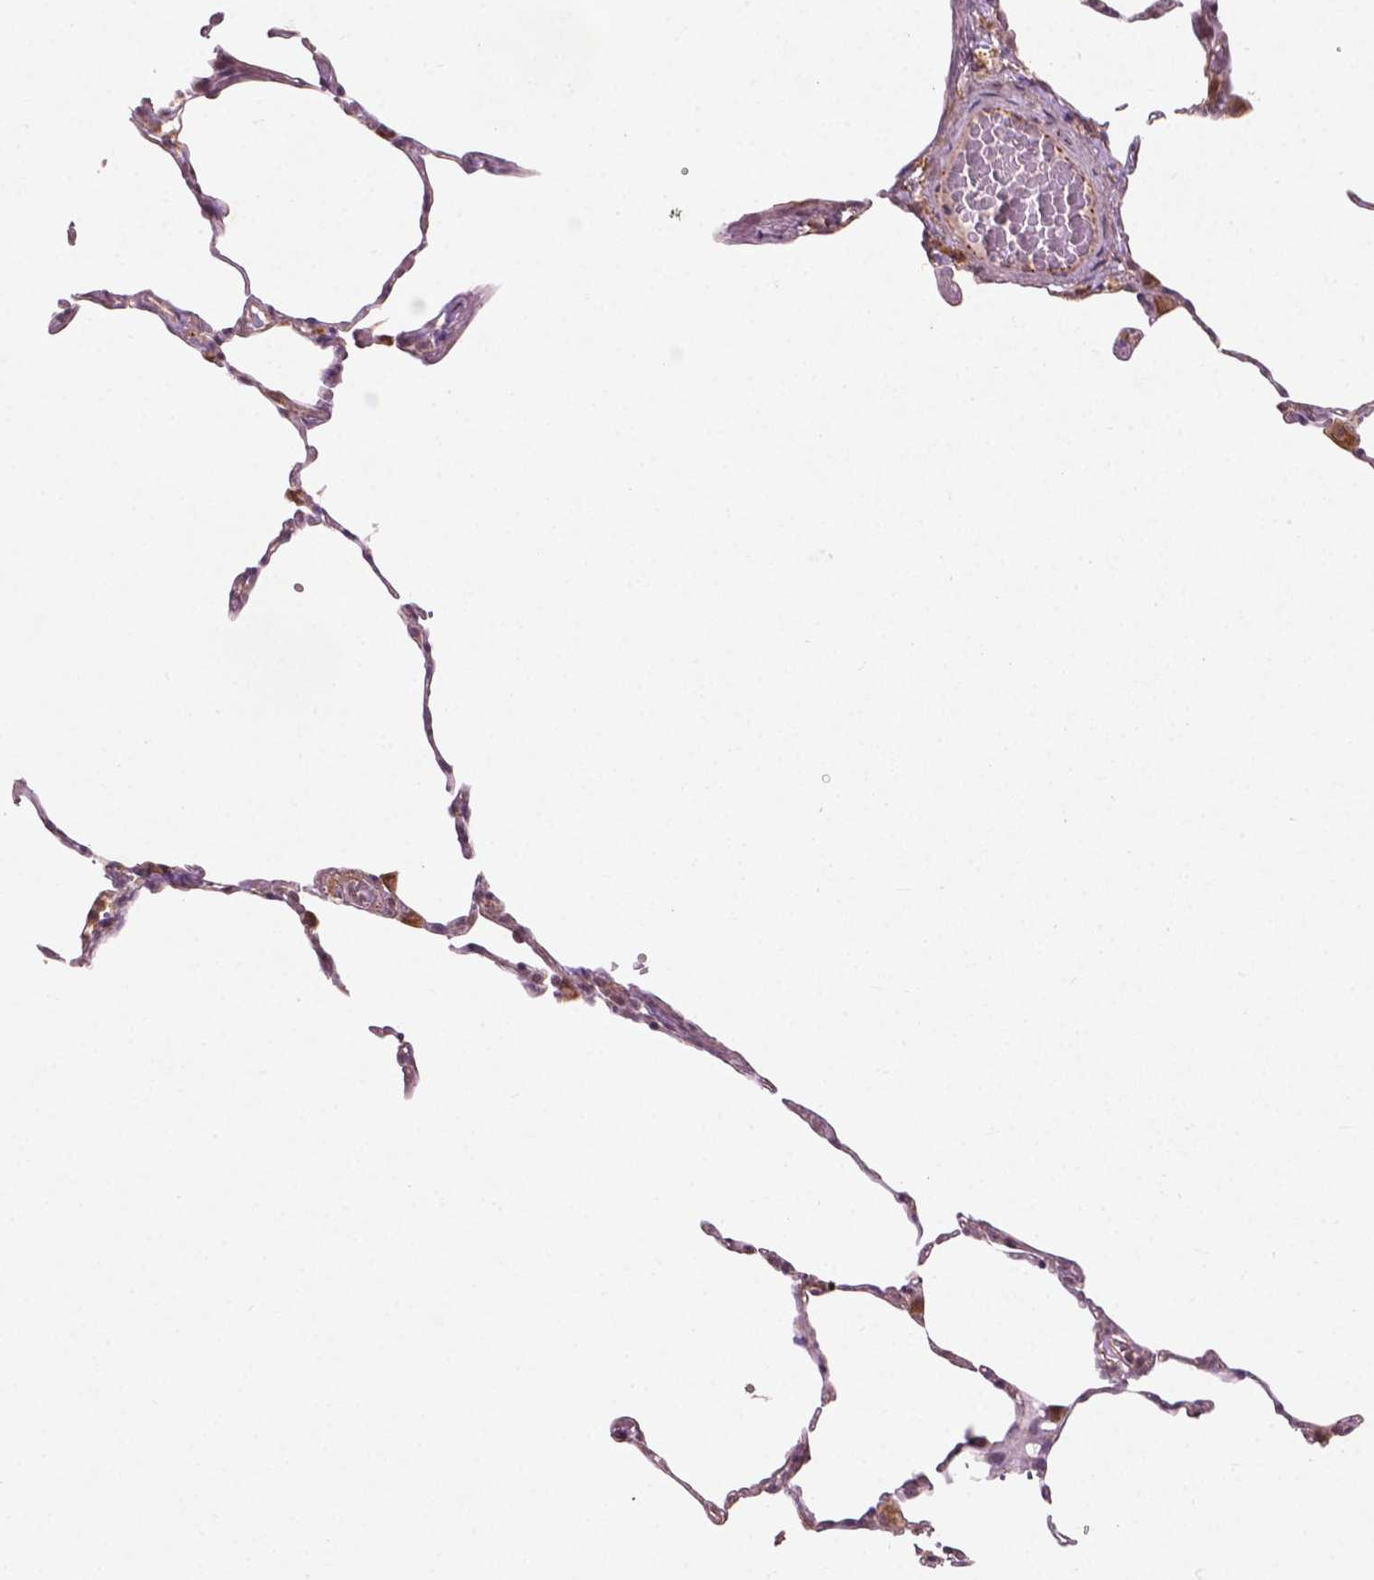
{"staining": {"intensity": "negative", "quantity": "none", "location": "none"}, "tissue": "lung", "cell_type": "Alveolar cells", "image_type": "normal", "snomed": [{"axis": "morphology", "description": "Normal tissue, NOS"}, {"axis": "topography", "description": "Lung"}], "caption": "Immunohistochemistry (IHC) of benign lung exhibits no expression in alveolar cells.", "gene": "SMAD2", "patient": {"sex": "female", "age": 57}}